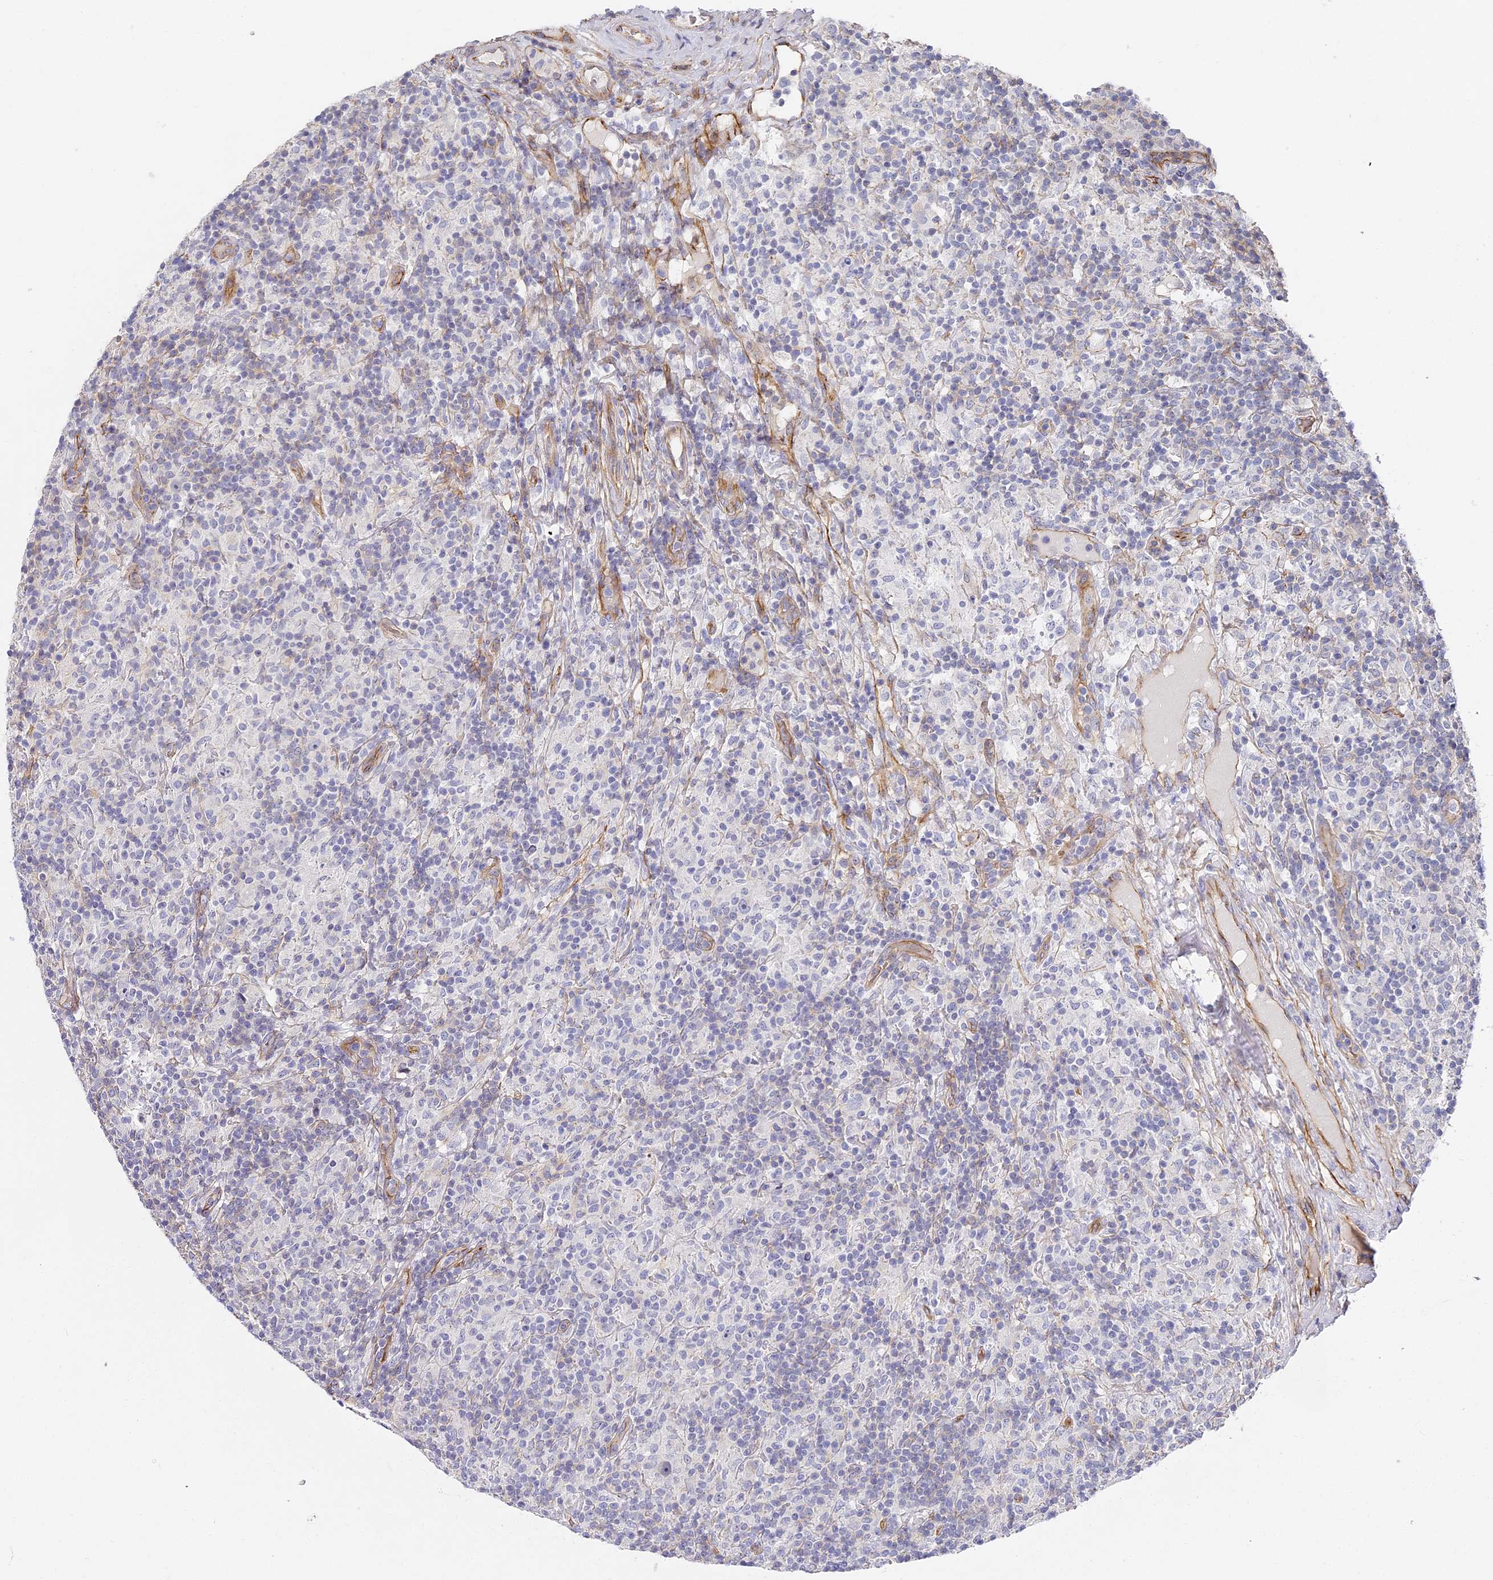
{"staining": {"intensity": "negative", "quantity": "none", "location": "none"}, "tissue": "lymphoma", "cell_type": "Tumor cells", "image_type": "cancer", "snomed": [{"axis": "morphology", "description": "Hodgkin's disease, NOS"}, {"axis": "topography", "description": "Lymph node"}], "caption": "A high-resolution photomicrograph shows IHC staining of lymphoma, which exhibits no significant expression in tumor cells.", "gene": "CCDC30", "patient": {"sex": "male", "age": 70}}